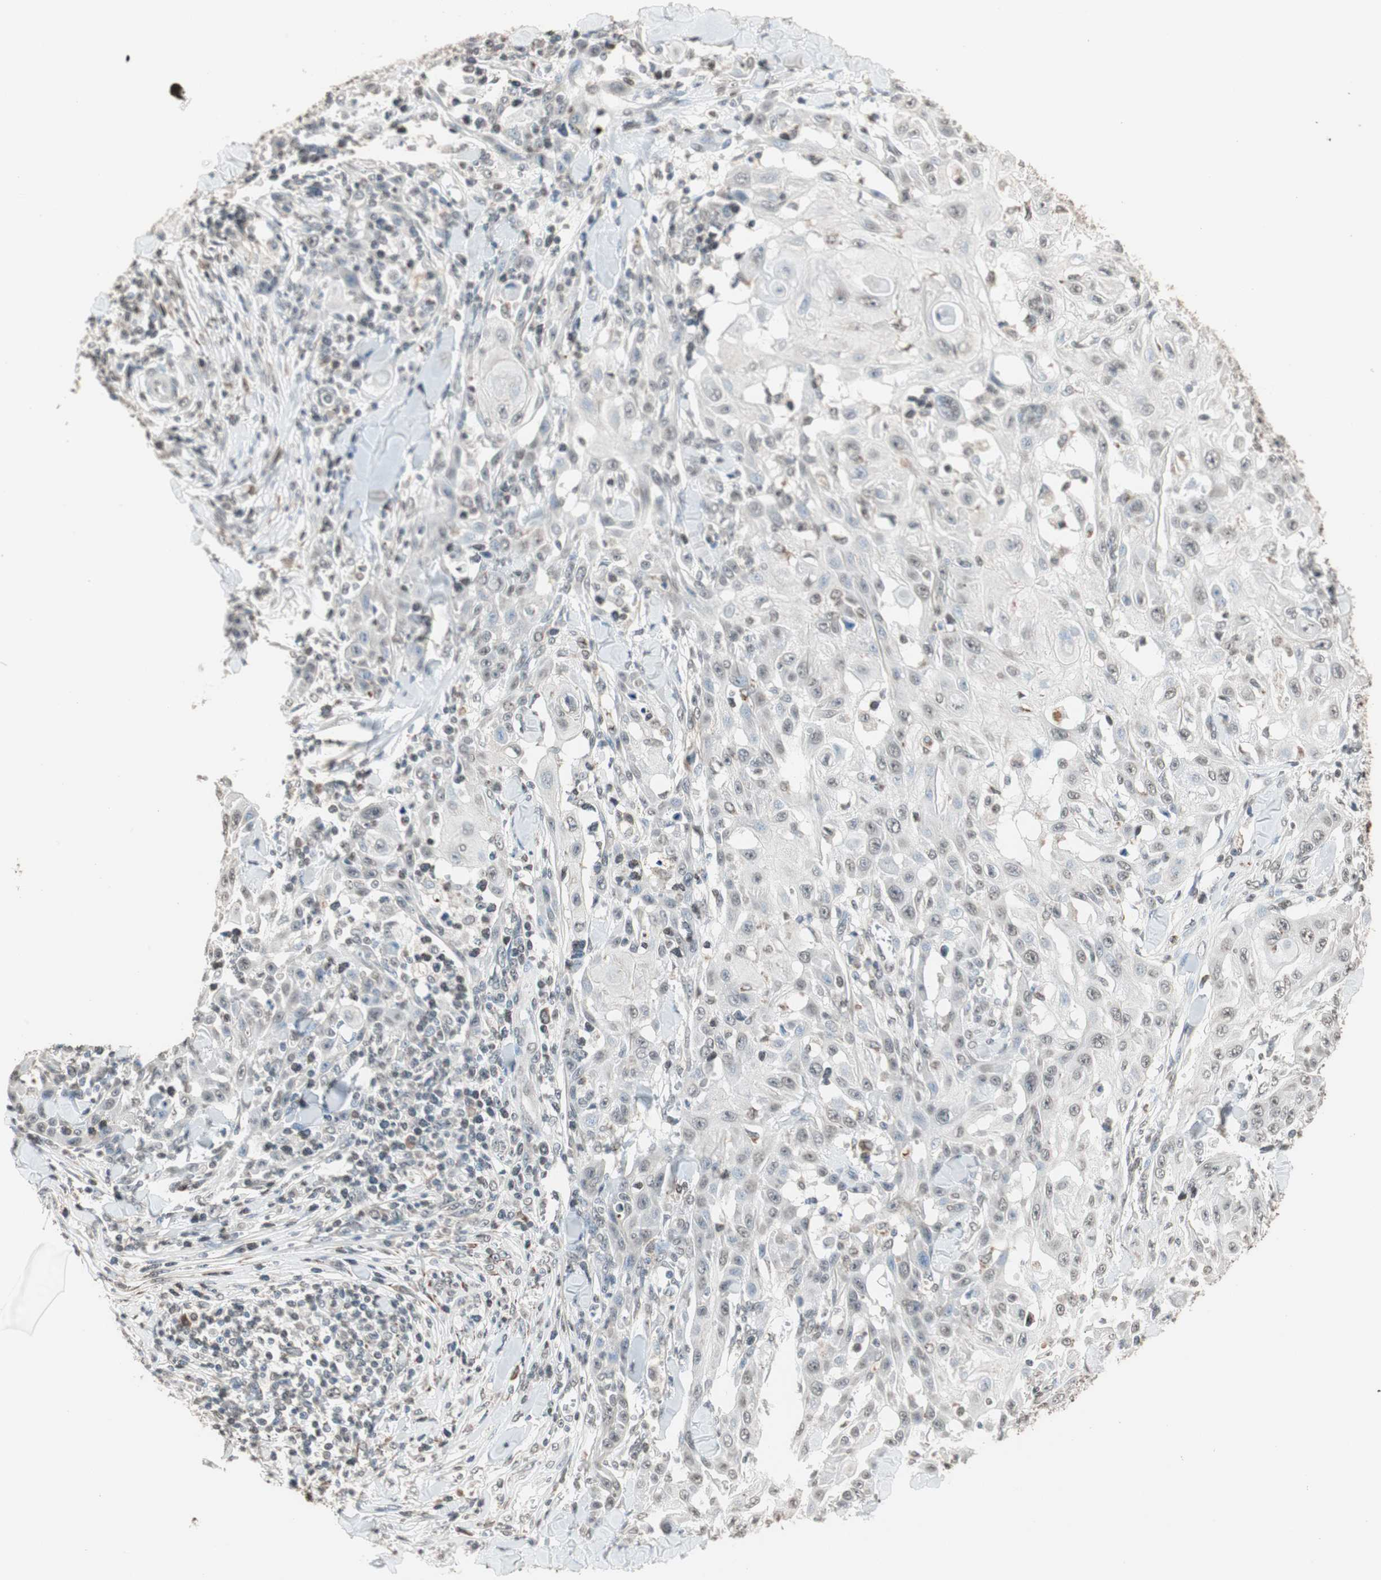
{"staining": {"intensity": "weak", "quantity": "25%-75%", "location": "nuclear"}, "tissue": "skin cancer", "cell_type": "Tumor cells", "image_type": "cancer", "snomed": [{"axis": "morphology", "description": "Squamous cell carcinoma, NOS"}, {"axis": "topography", "description": "Skin"}], "caption": "Immunohistochemical staining of squamous cell carcinoma (skin) exhibits weak nuclear protein positivity in about 25%-75% of tumor cells.", "gene": "PRELID1", "patient": {"sex": "male", "age": 24}}